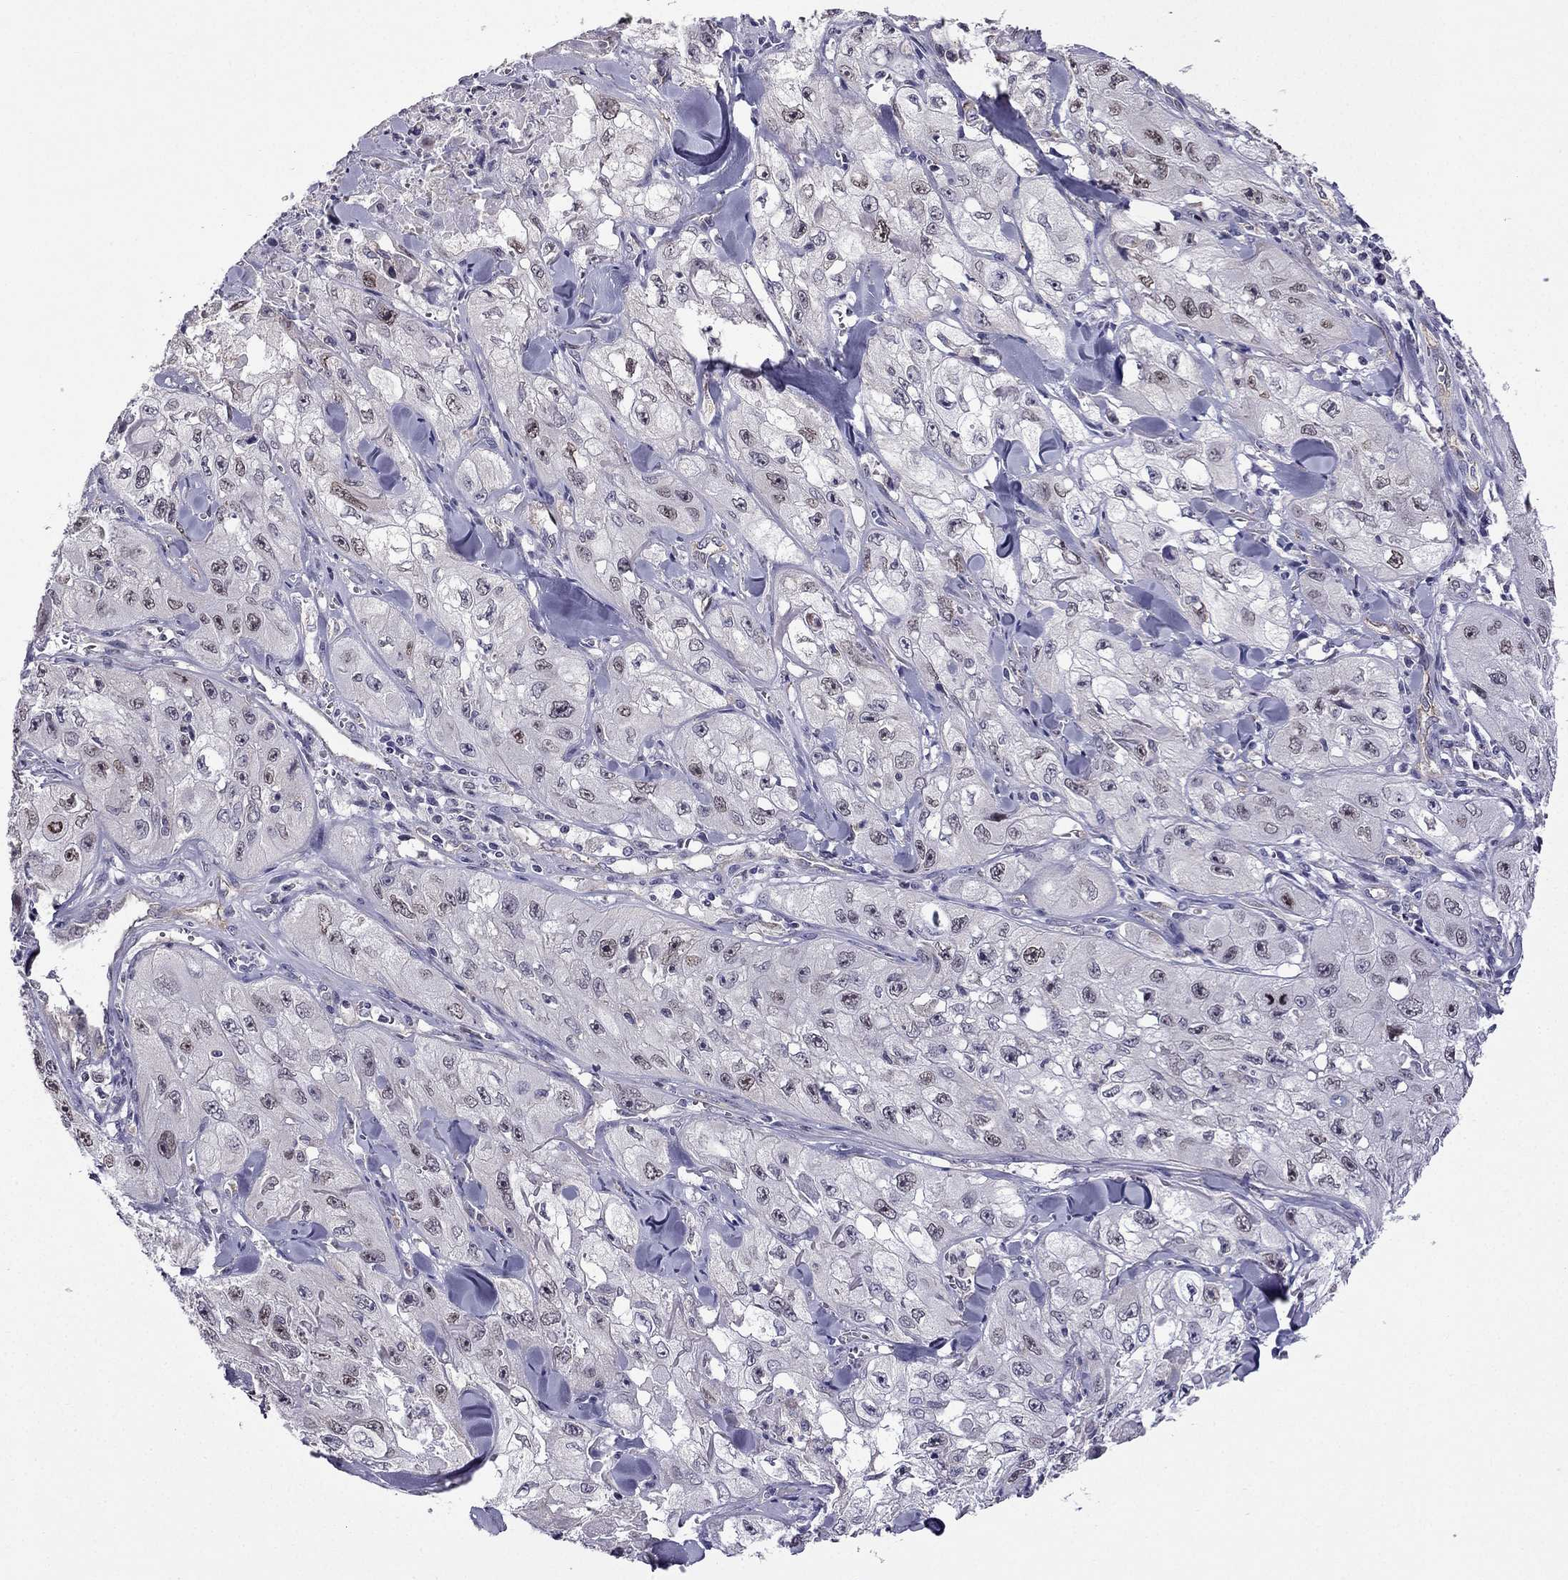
{"staining": {"intensity": "negative", "quantity": "none", "location": "none"}, "tissue": "skin cancer", "cell_type": "Tumor cells", "image_type": "cancer", "snomed": [{"axis": "morphology", "description": "Squamous cell carcinoma, NOS"}, {"axis": "topography", "description": "Skin"}, {"axis": "topography", "description": "Subcutis"}], "caption": "DAB (3,3'-diaminobenzidine) immunohistochemical staining of skin cancer demonstrates no significant staining in tumor cells.", "gene": "SLC6A2", "patient": {"sex": "male", "age": 73}}